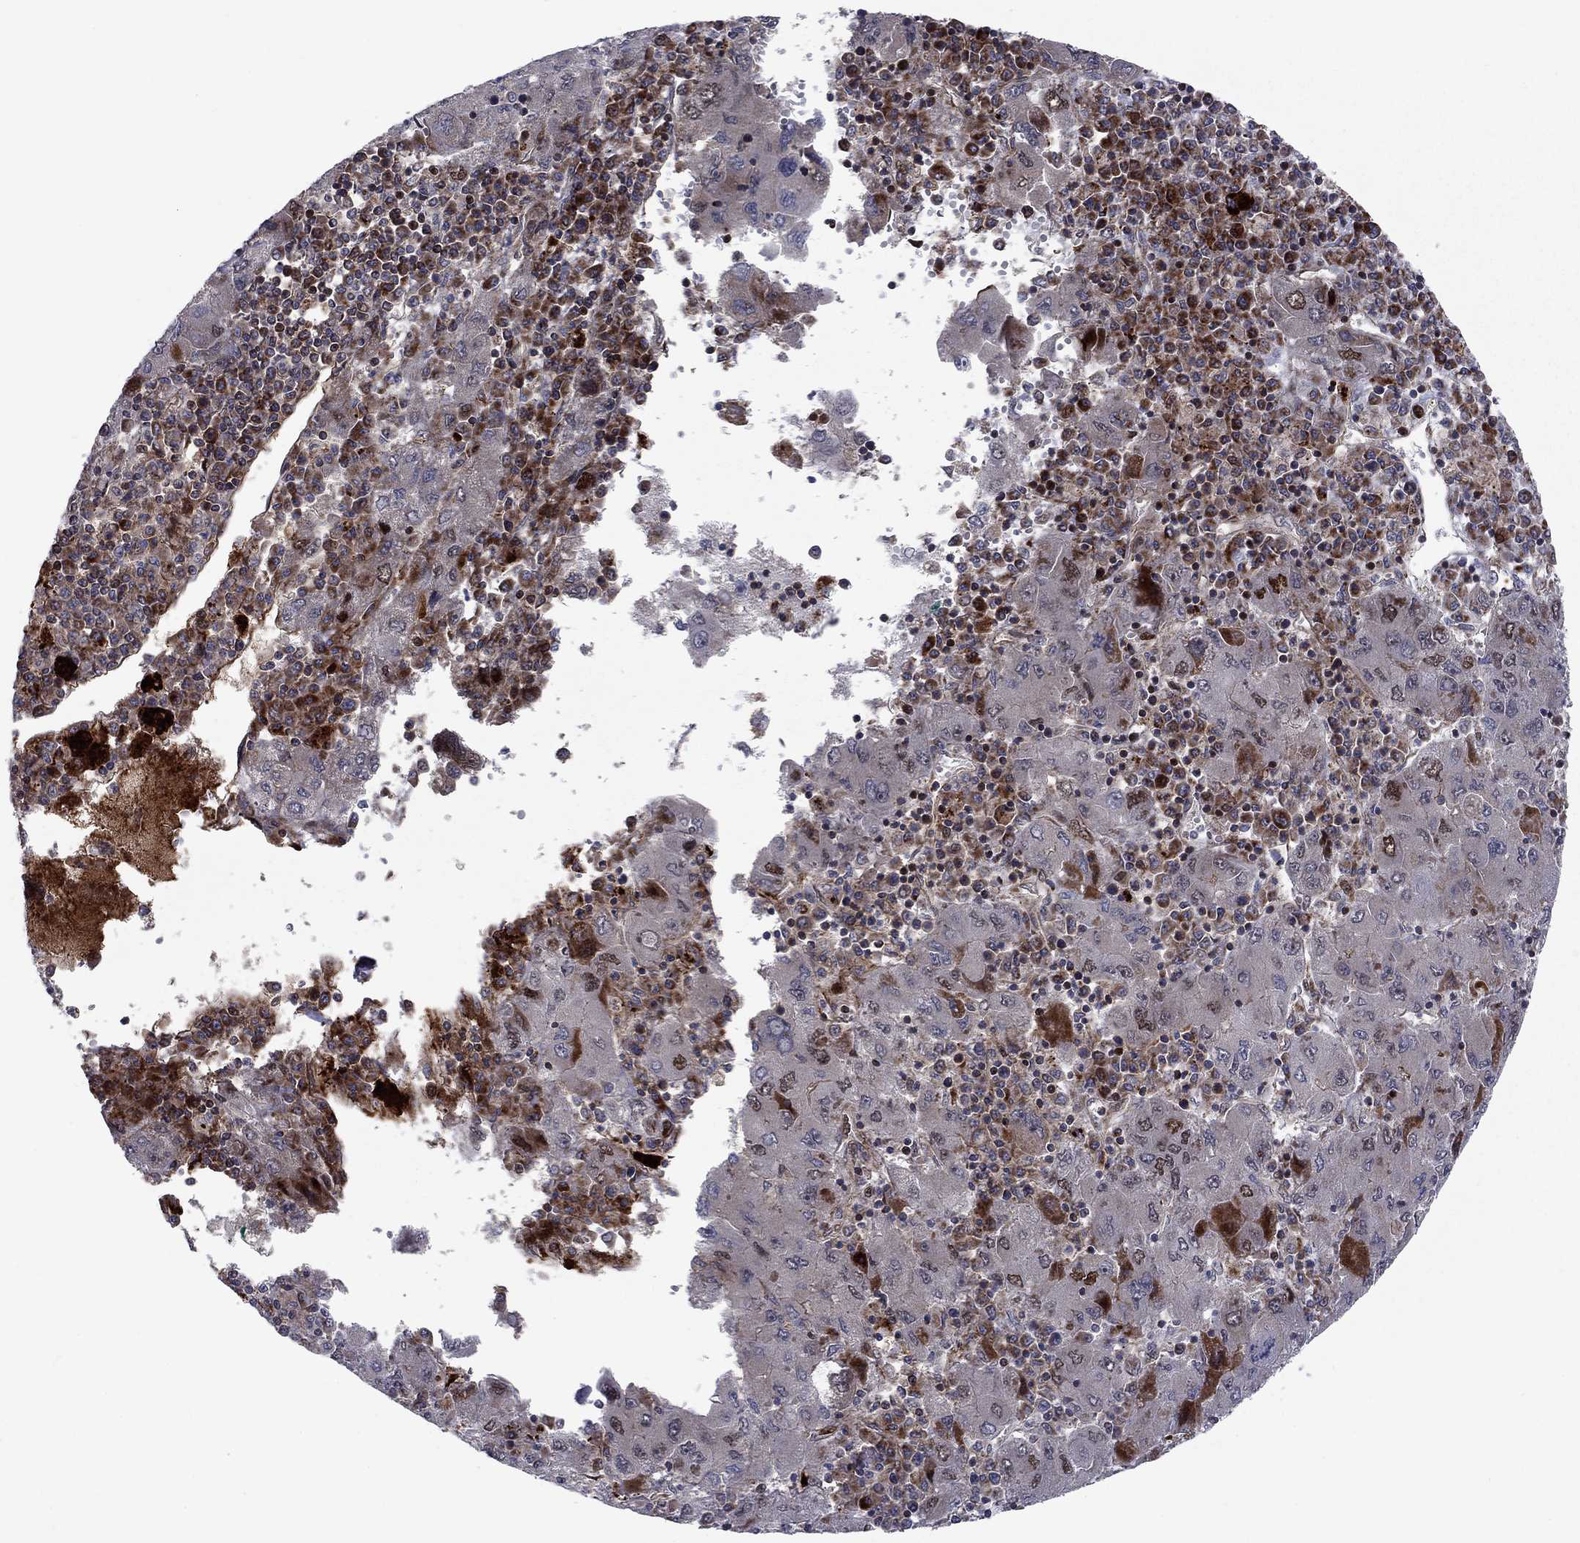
{"staining": {"intensity": "strong", "quantity": "<25%", "location": "cytoplasmic/membranous"}, "tissue": "liver cancer", "cell_type": "Tumor cells", "image_type": "cancer", "snomed": [{"axis": "morphology", "description": "Carcinoma, Hepatocellular, NOS"}, {"axis": "topography", "description": "Liver"}], "caption": "IHC histopathology image of liver cancer (hepatocellular carcinoma) stained for a protein (brown), which displays medium levels of strong cytoplasmic/membranous positivity in about <25% of tumor cells.", "gene": "MIOS", "patient": {"sex": "male", "age": 75}}